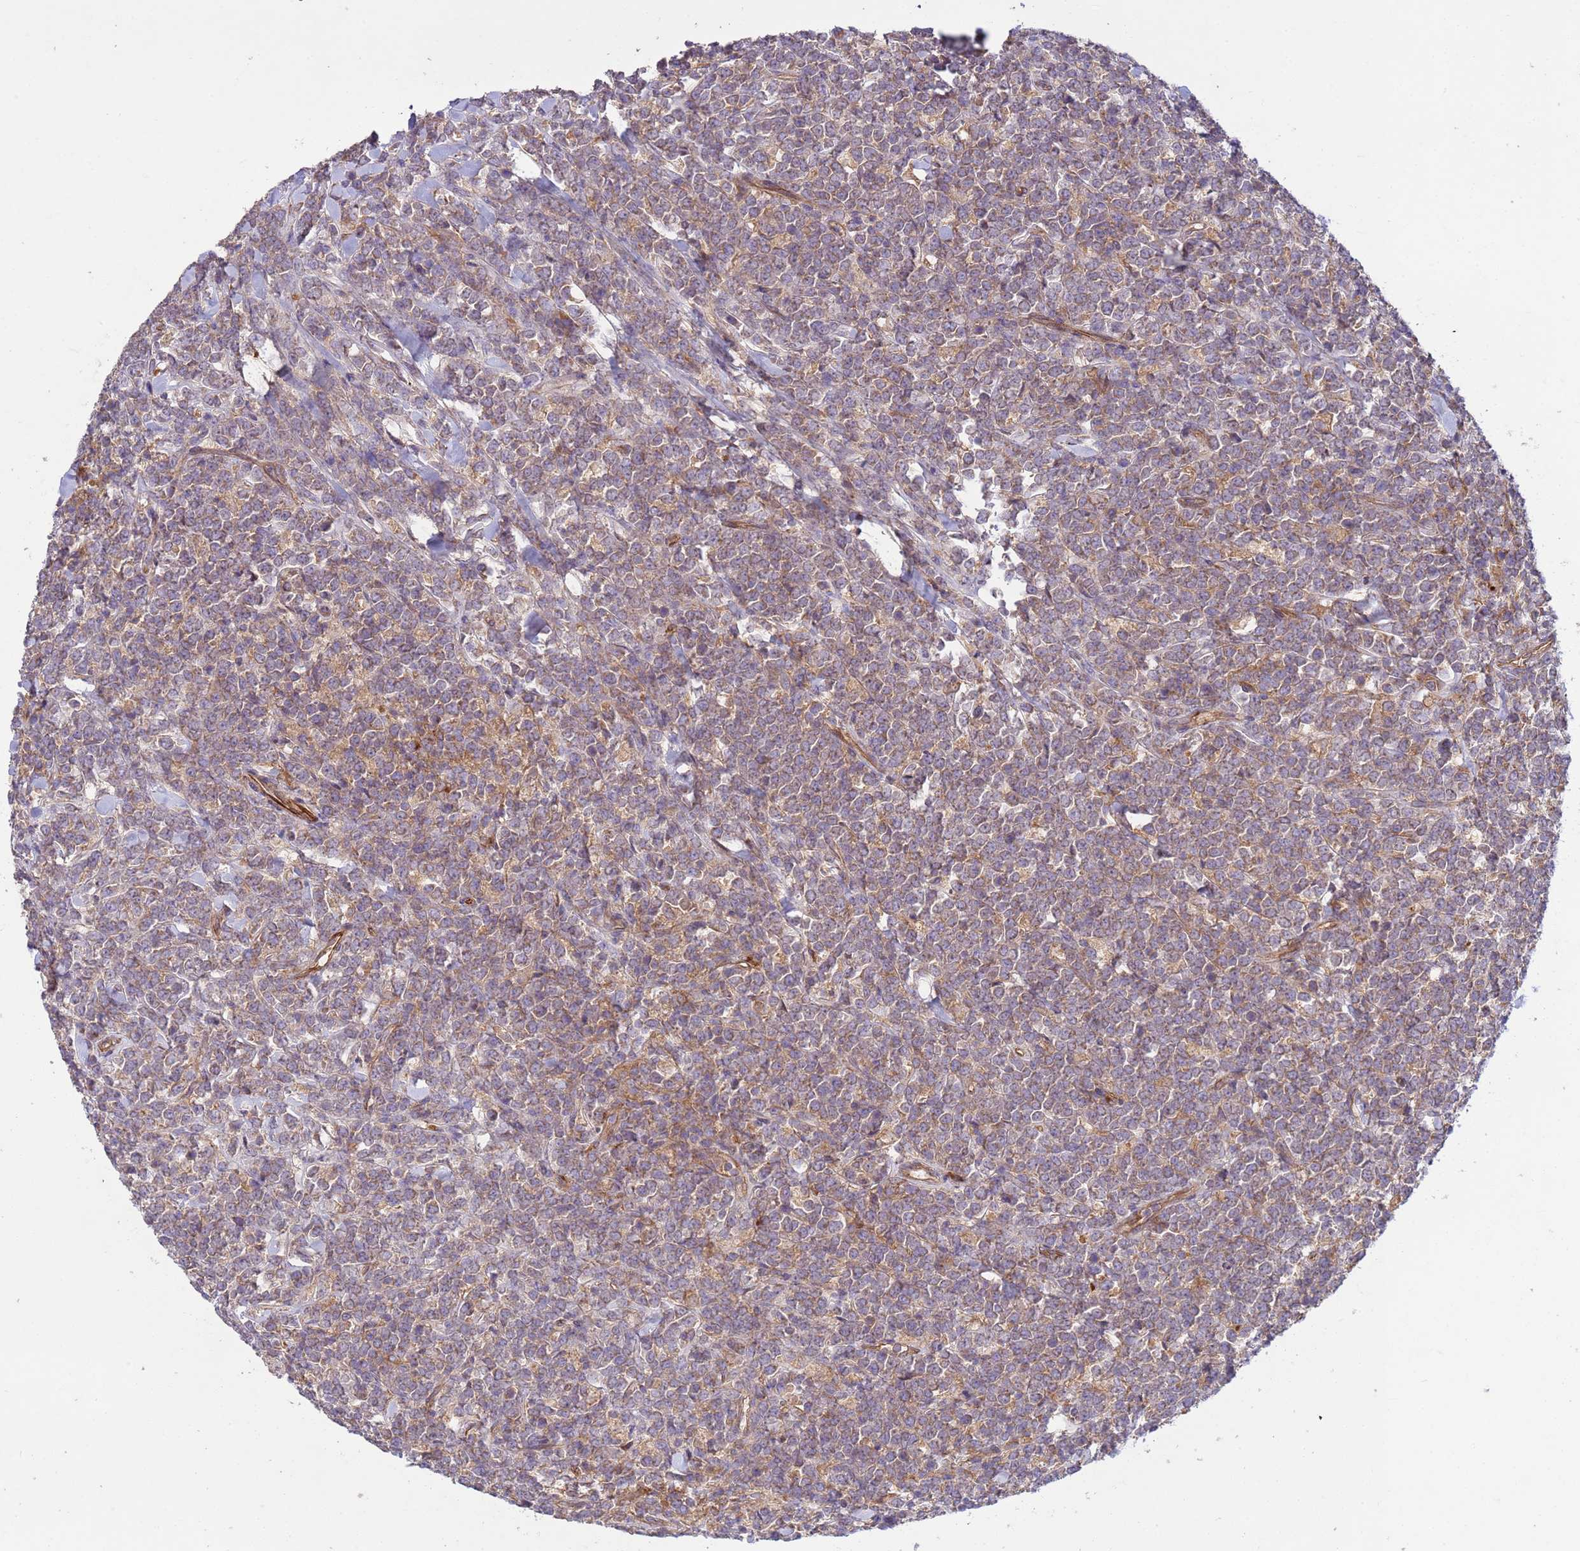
{"staining": {"intensity": "weak", "quantity": ">75%", "location": "cytoplasmic/membranous"}, "tissue": "lymphoma", "cell_type": "Tumor cells", "image_type": "cancer", "snomed": [{"axis": "morphology", "description": "Malignant lymphoma, non-Hodgkin's type, High grade"}, {"axis": "topography", "description": "Small intestine"}], "caption": "The histopathology image shows immunohistochemical staining of high-grade malignant lymphoma, non-Hodgkin's type. There is weak cytoplasmic/membranous expression is appreciated in approximately >75% of tumor cells.", "gene": "RAB10", "patient": {"sex": "male", "age": 8}}